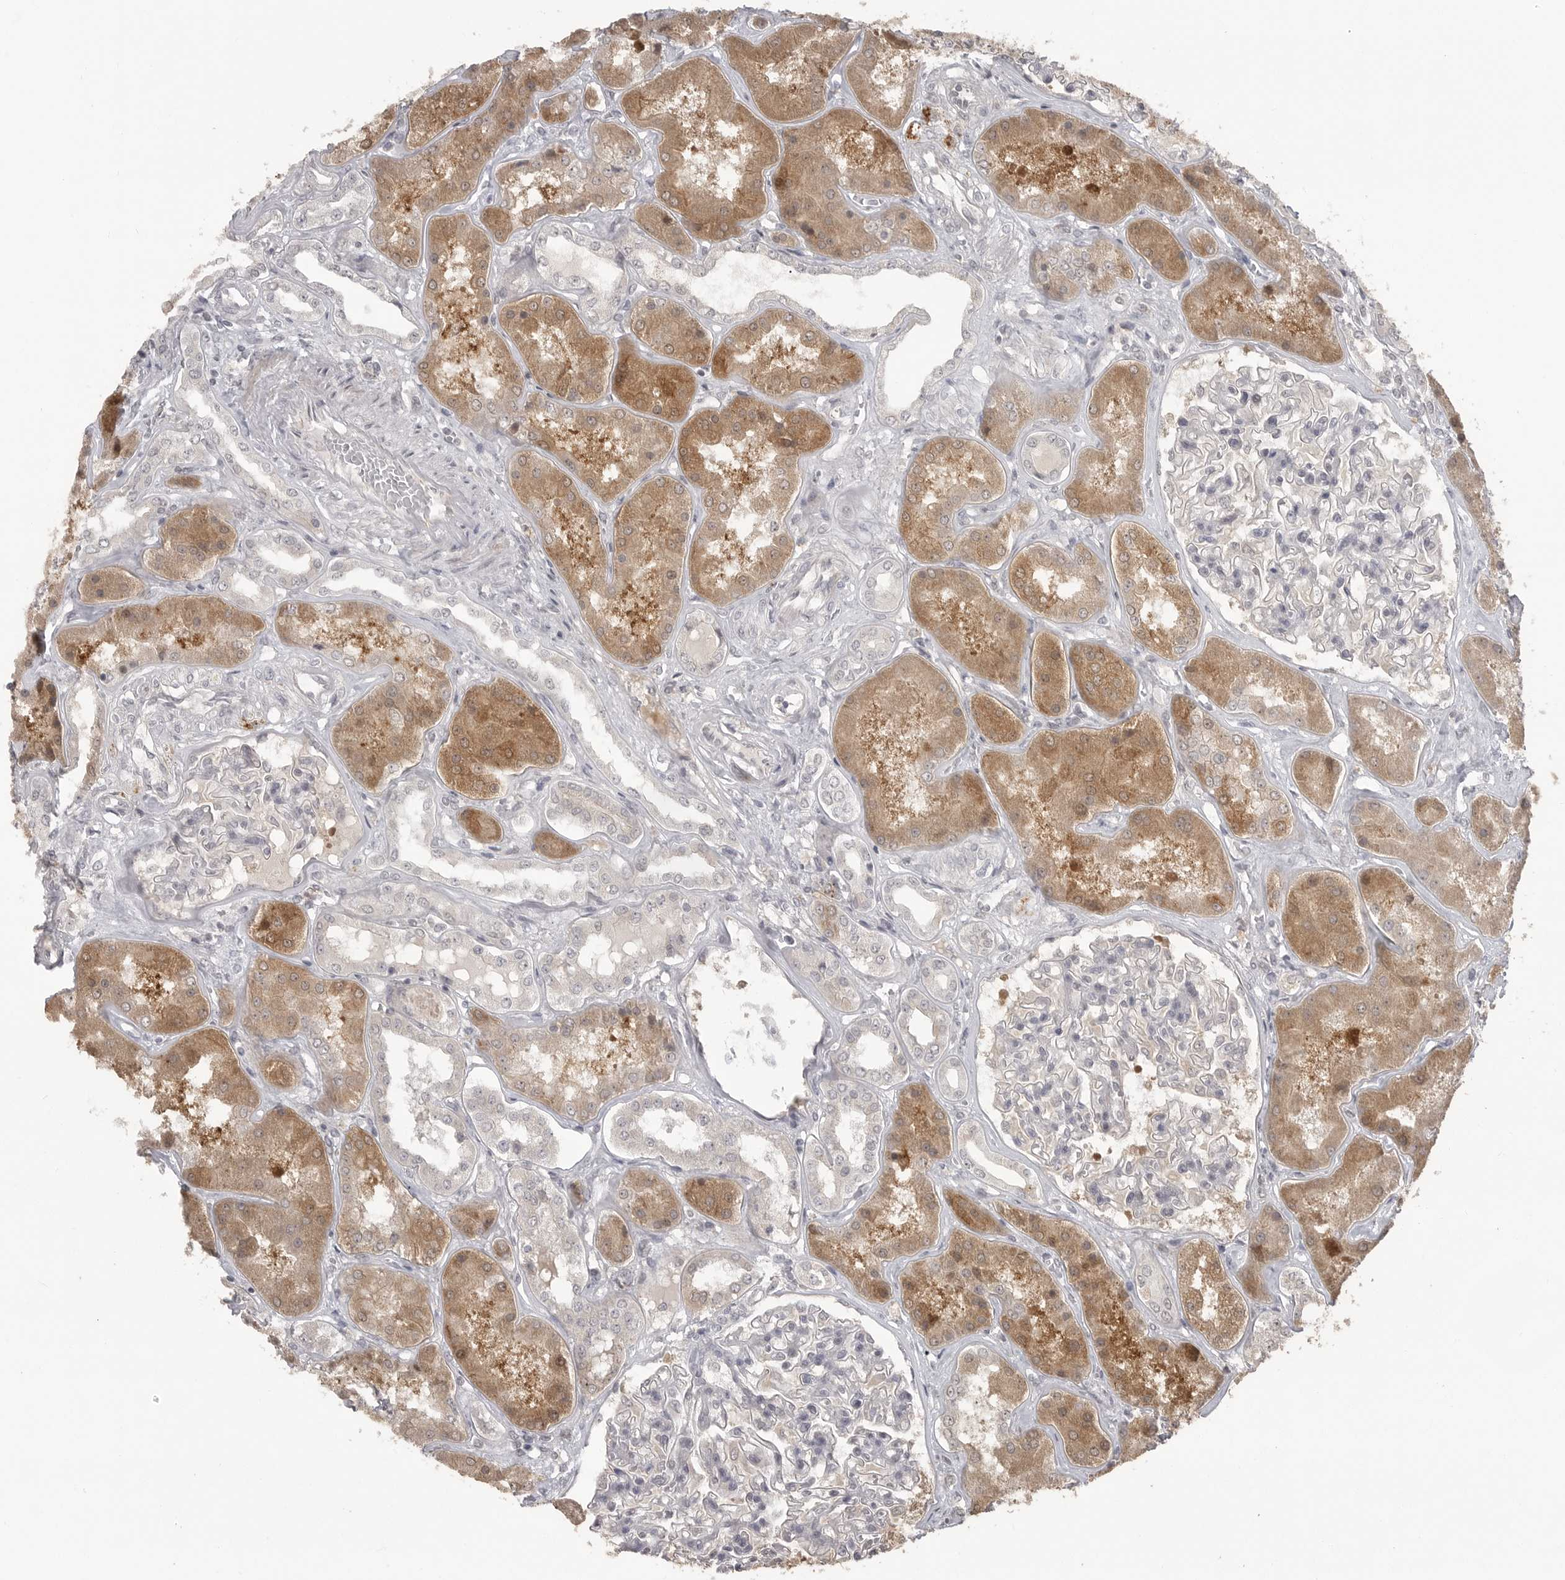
{"staining": {"intensity": "negative", "quantity": "none", "location": "none"}, "tissue": "kidney", "cell_type": "Cells in glomeruli", "image_type": "normal", "snomed": [{"axis": "morphology", "description": "Normal tissue, NOS"}, {"axis": "topography", "description": "Kidney"}], "caption": "Cells in glomeruli are negative for protein expression in benign human kidney. Brightfield microscopy of IHC stained with DAB (3,3'-diaminobenzidine) (brown) and hematoxylin (blue), captured at high magnification.", "gene": "SMG8", "patient": {"sex": "female", "age": 56}}